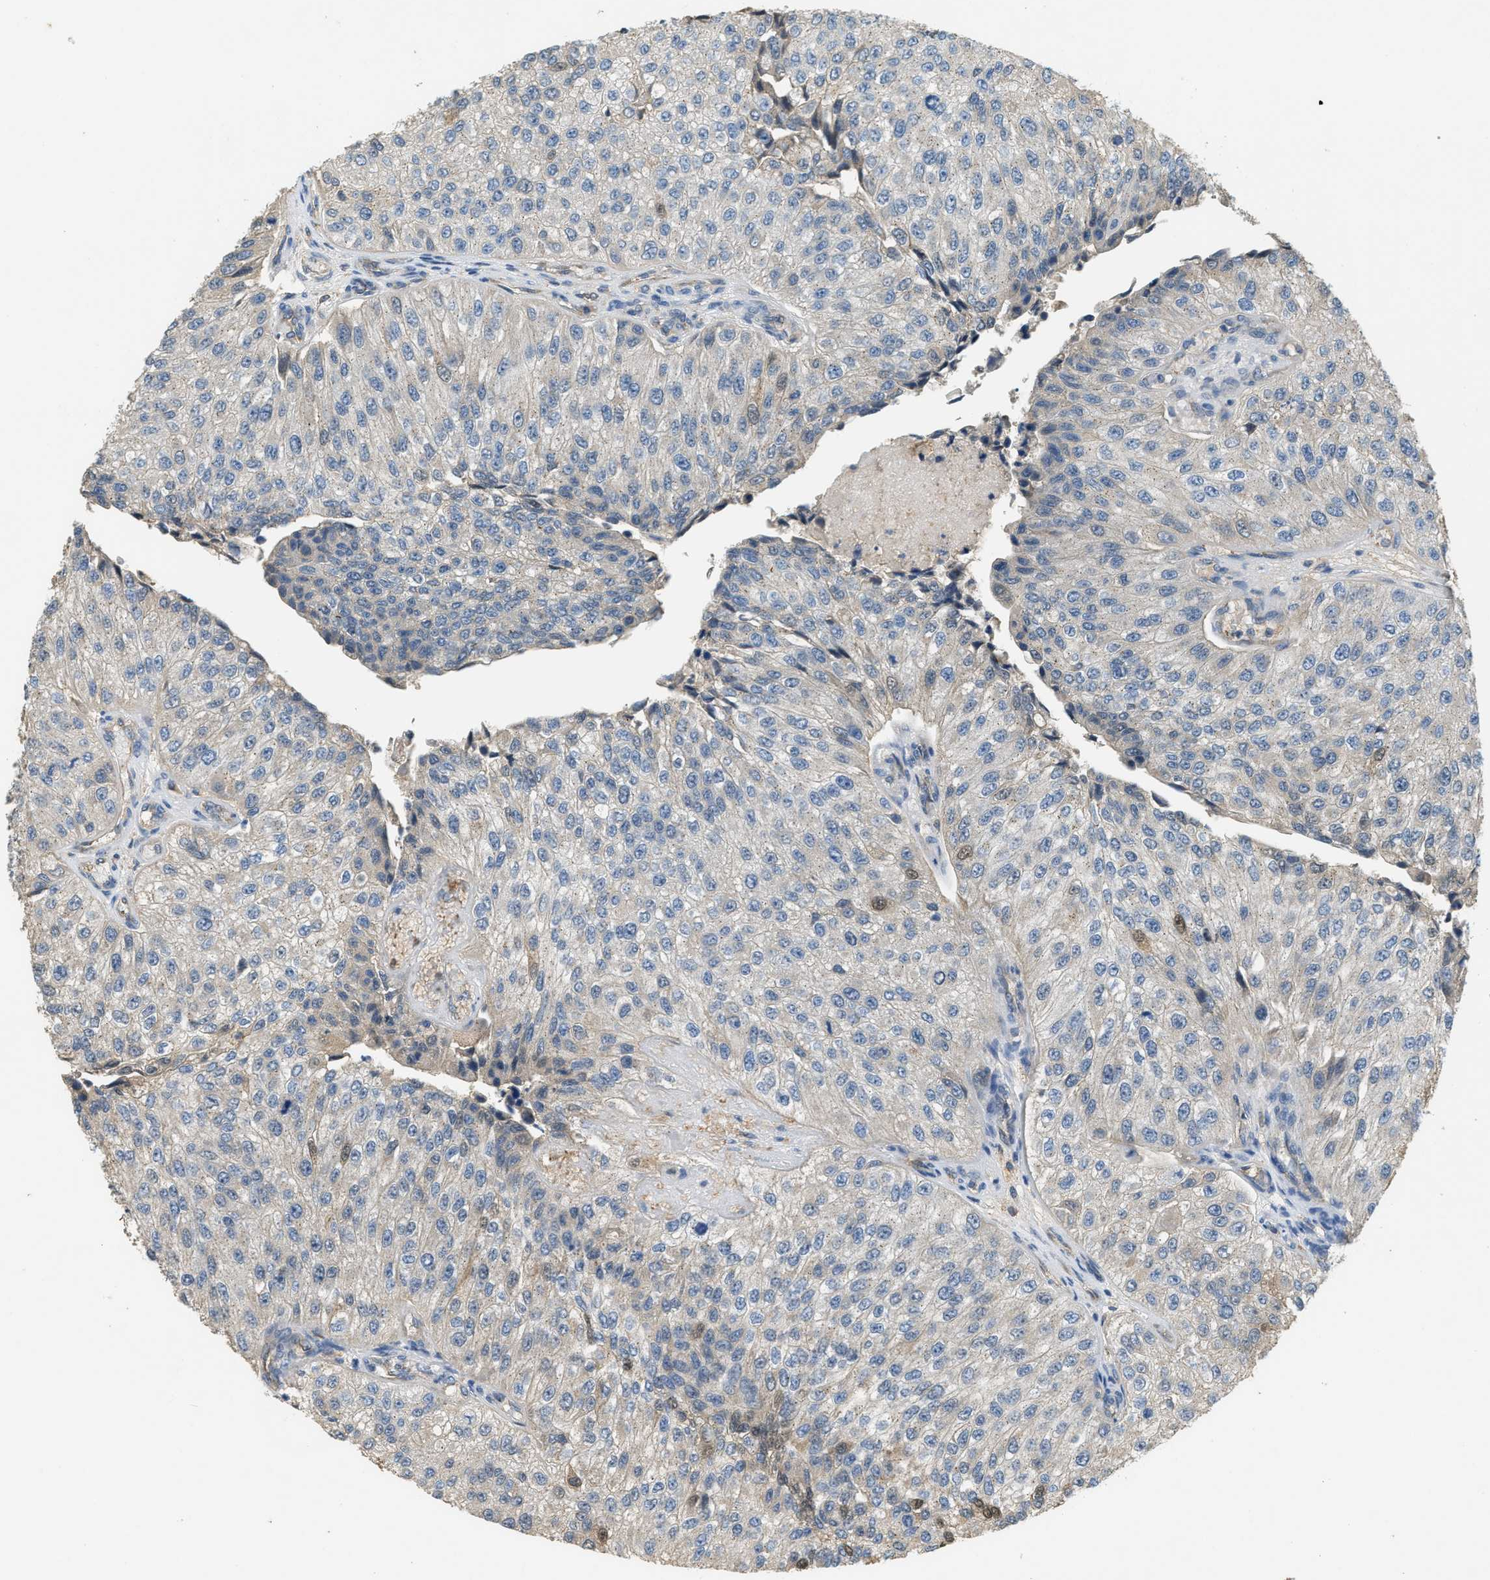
{"staining": {"intensity": "weak", "quantity": "<25%", "location": "nuclear"}, "tissue": "urothelial cancer", "cell_type": "Tumor cells", "image_type": "cancer", "snomed": [{"axis": "morphology", "description": "Urothelial carcinoma, High grade"}, {"axis": "topography", "description": "Kidney"}, {"axis": "topography", "description": "Urinary bladder"}], "caption": "Human urothelial cancer stained for a protein using immunohistochemistry exhibits no positivity in tumor cells.", "gene": "CFLAR", "patient": {"sex": "male", "age": 77}}